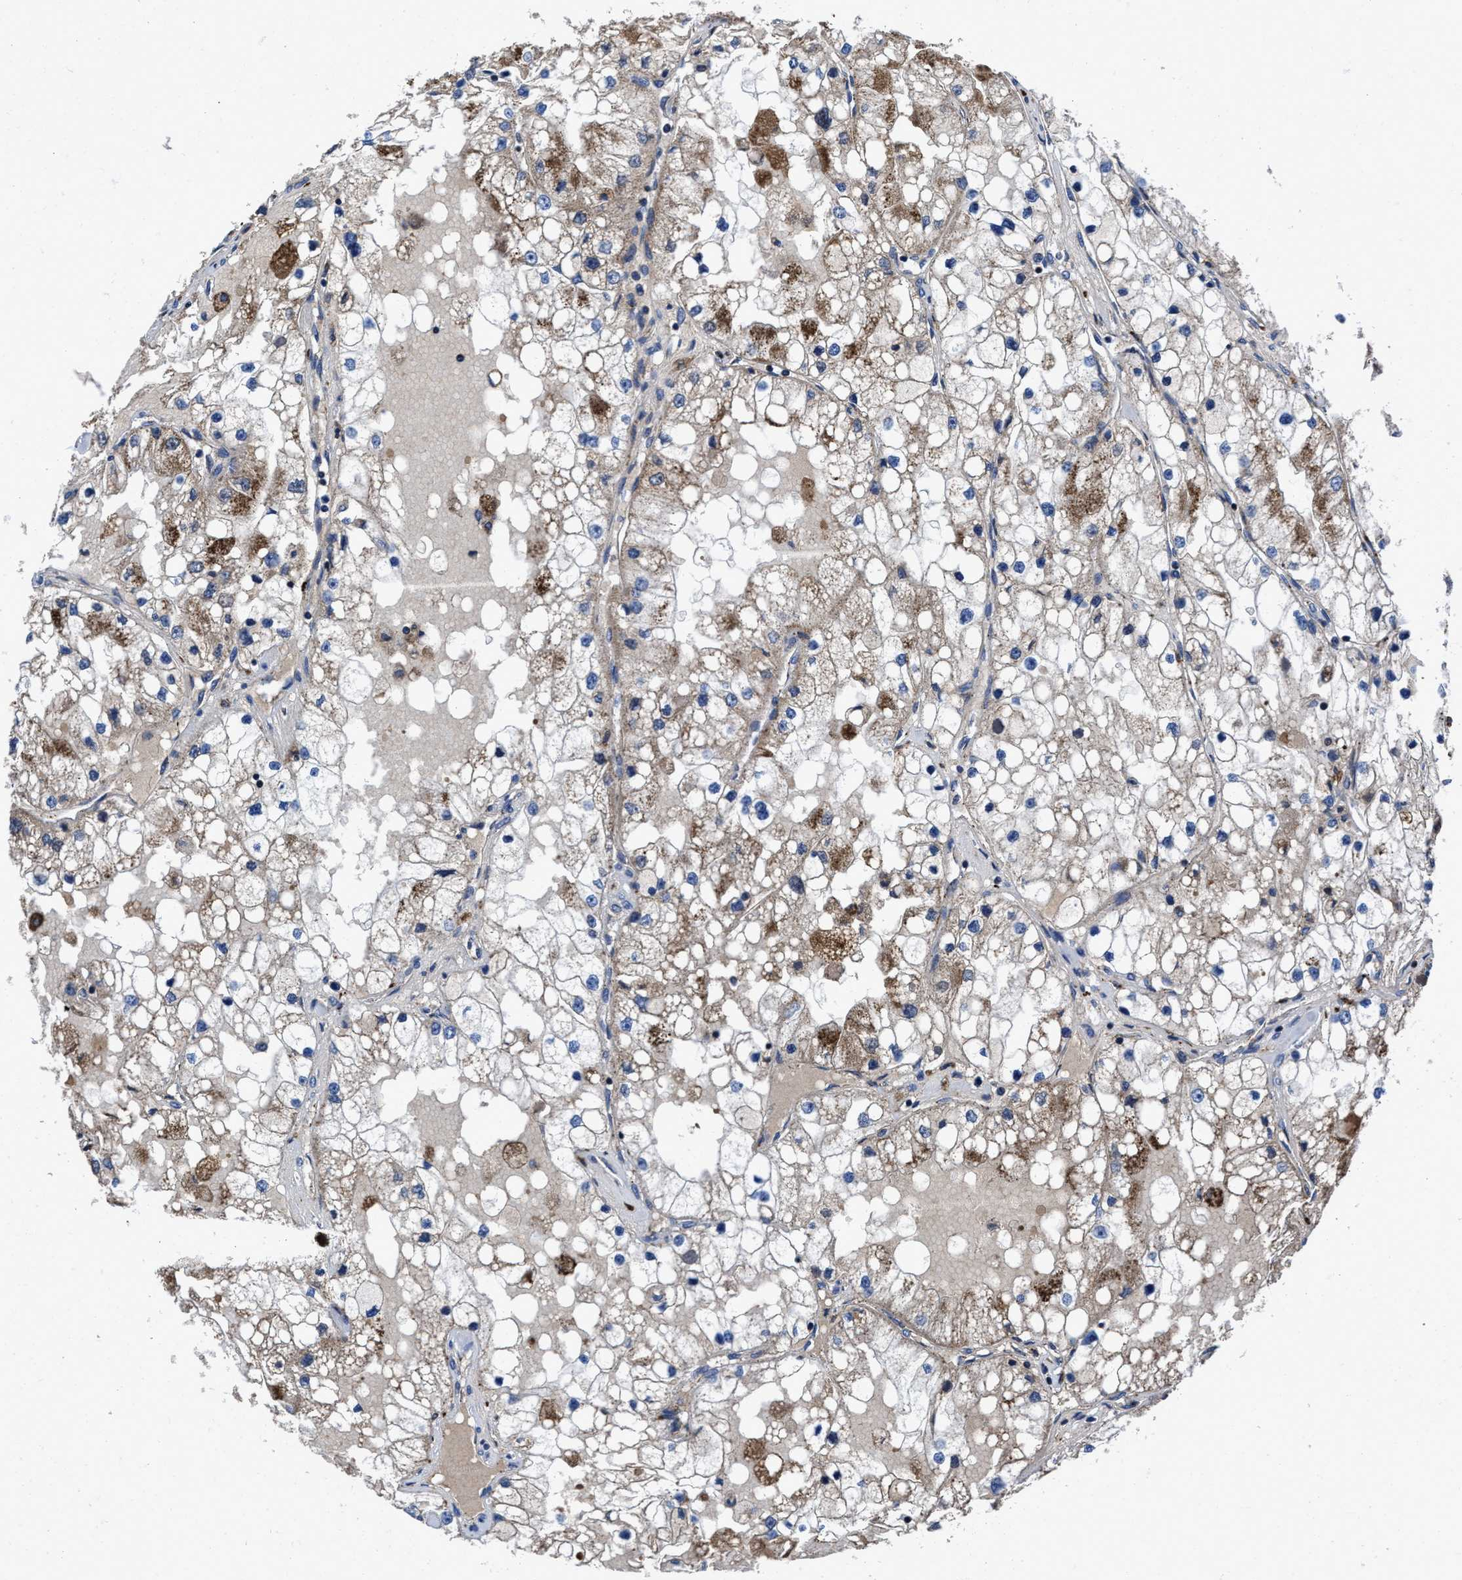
{"staining": {"intensity": "moderate", "quantity": ">75%", "location": "cytoplasmic/membranous"}, "tissue": "renal cancer", "cell_type": "Tumor cells", "image_type": "cancer", "snomed": [{"axis": "morphology", "description": "Adenocarcinoma, NOS"}, {"axis": "topography", "description": "Kidney"}], "caption": "The image demonstrates a brown stain indicating the presence of a protein in the cytoplasmic/membranous of tumor cells in renal adenocarcinoma.", "gene": "CACNA1D", "patient": {"sex": "male", "age": 68}}